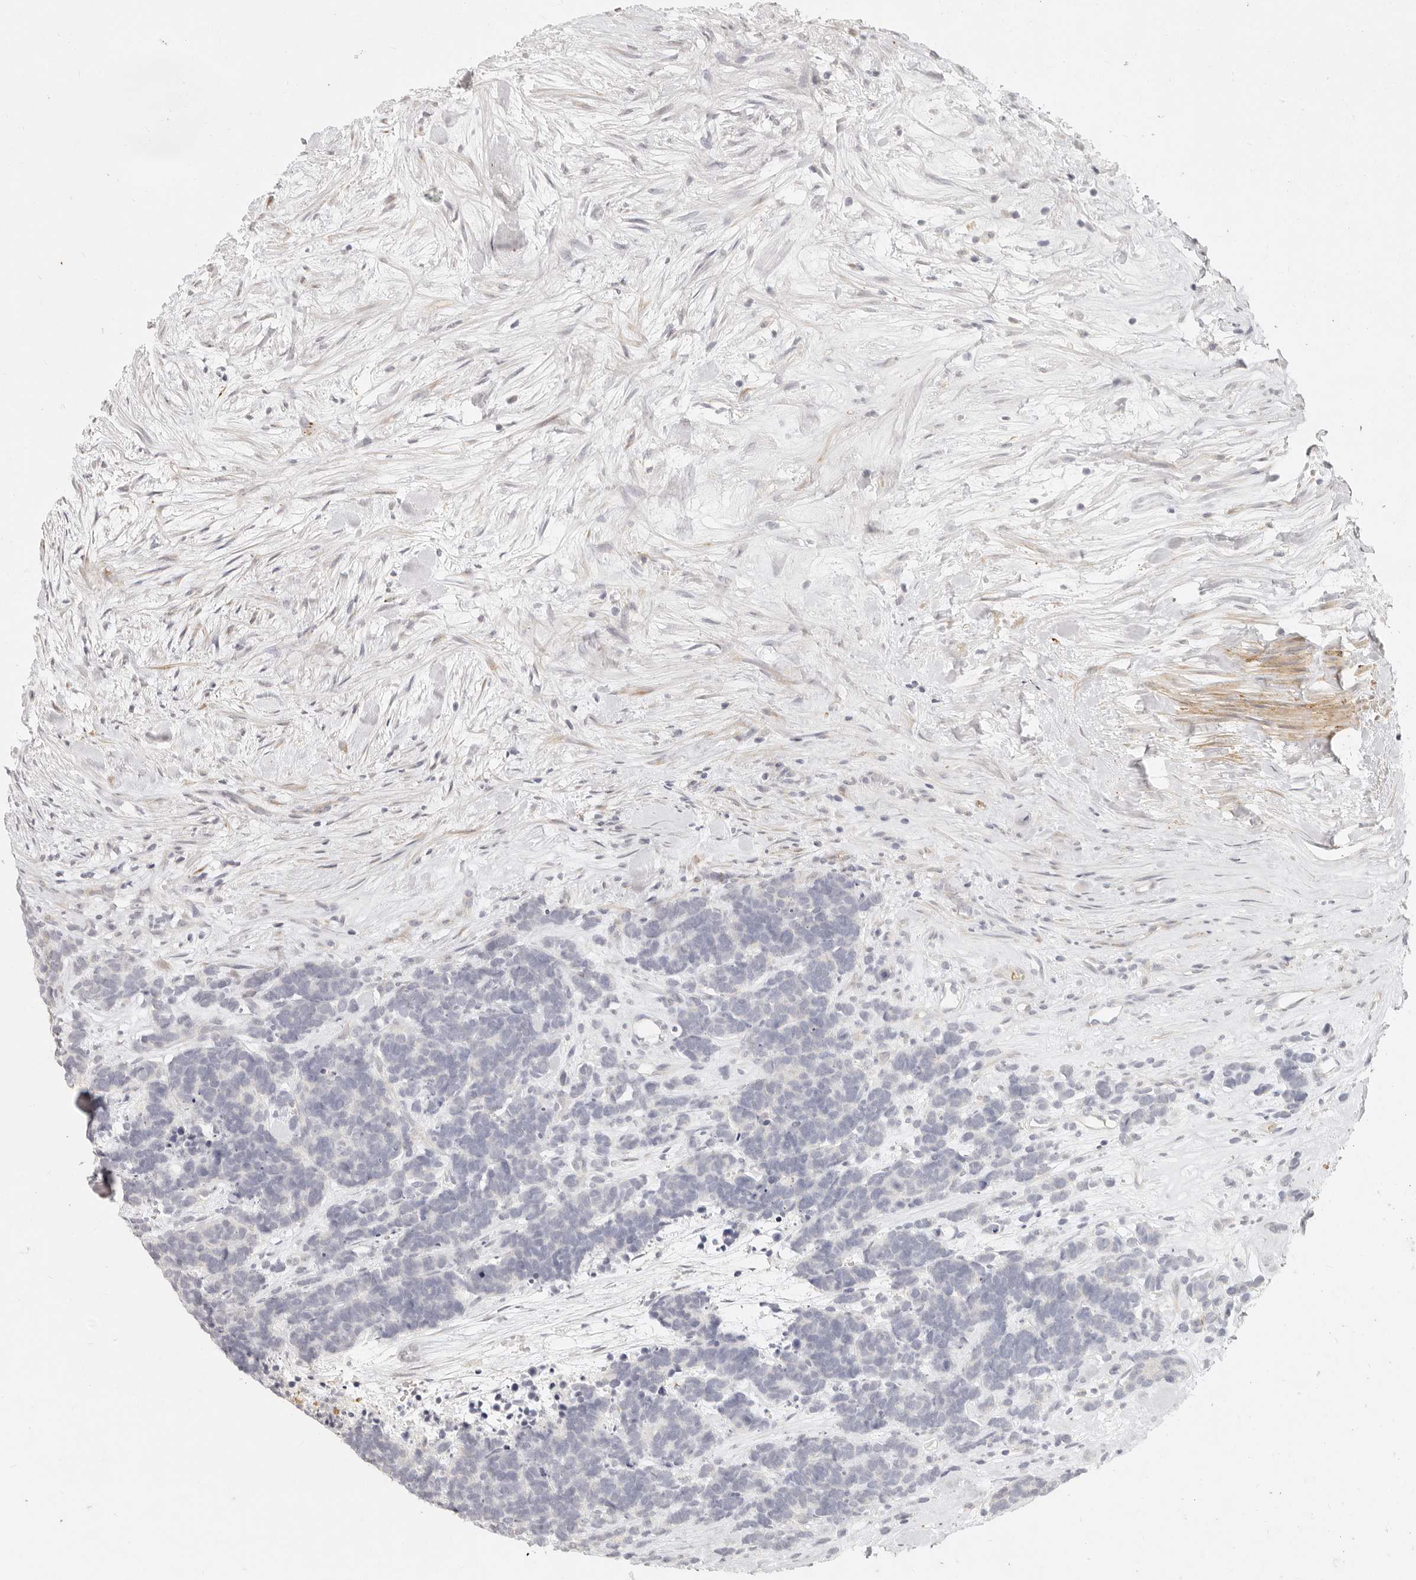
{"staining": {"intensity": "negative", "quantity": "none", "location": "none"}, "tissue": "carcinoid", "cell_type": "Tumor cells", "image_type": "cancer", "snomed": [{"axis": "morphology", "description": "Carcinoma, NOS"}, {"axis": "morphology", "description": "Carcinoid, malignant, NOS"}, {"axis": "topography", "description": "Urinary bladder"}], "caption": "This is an IHC photomicrograph of carcinoid (malignant). There is no expression in tumor cells.", "gene": "NIBAN1", "patient": {"sex": "male", "age": 57}}